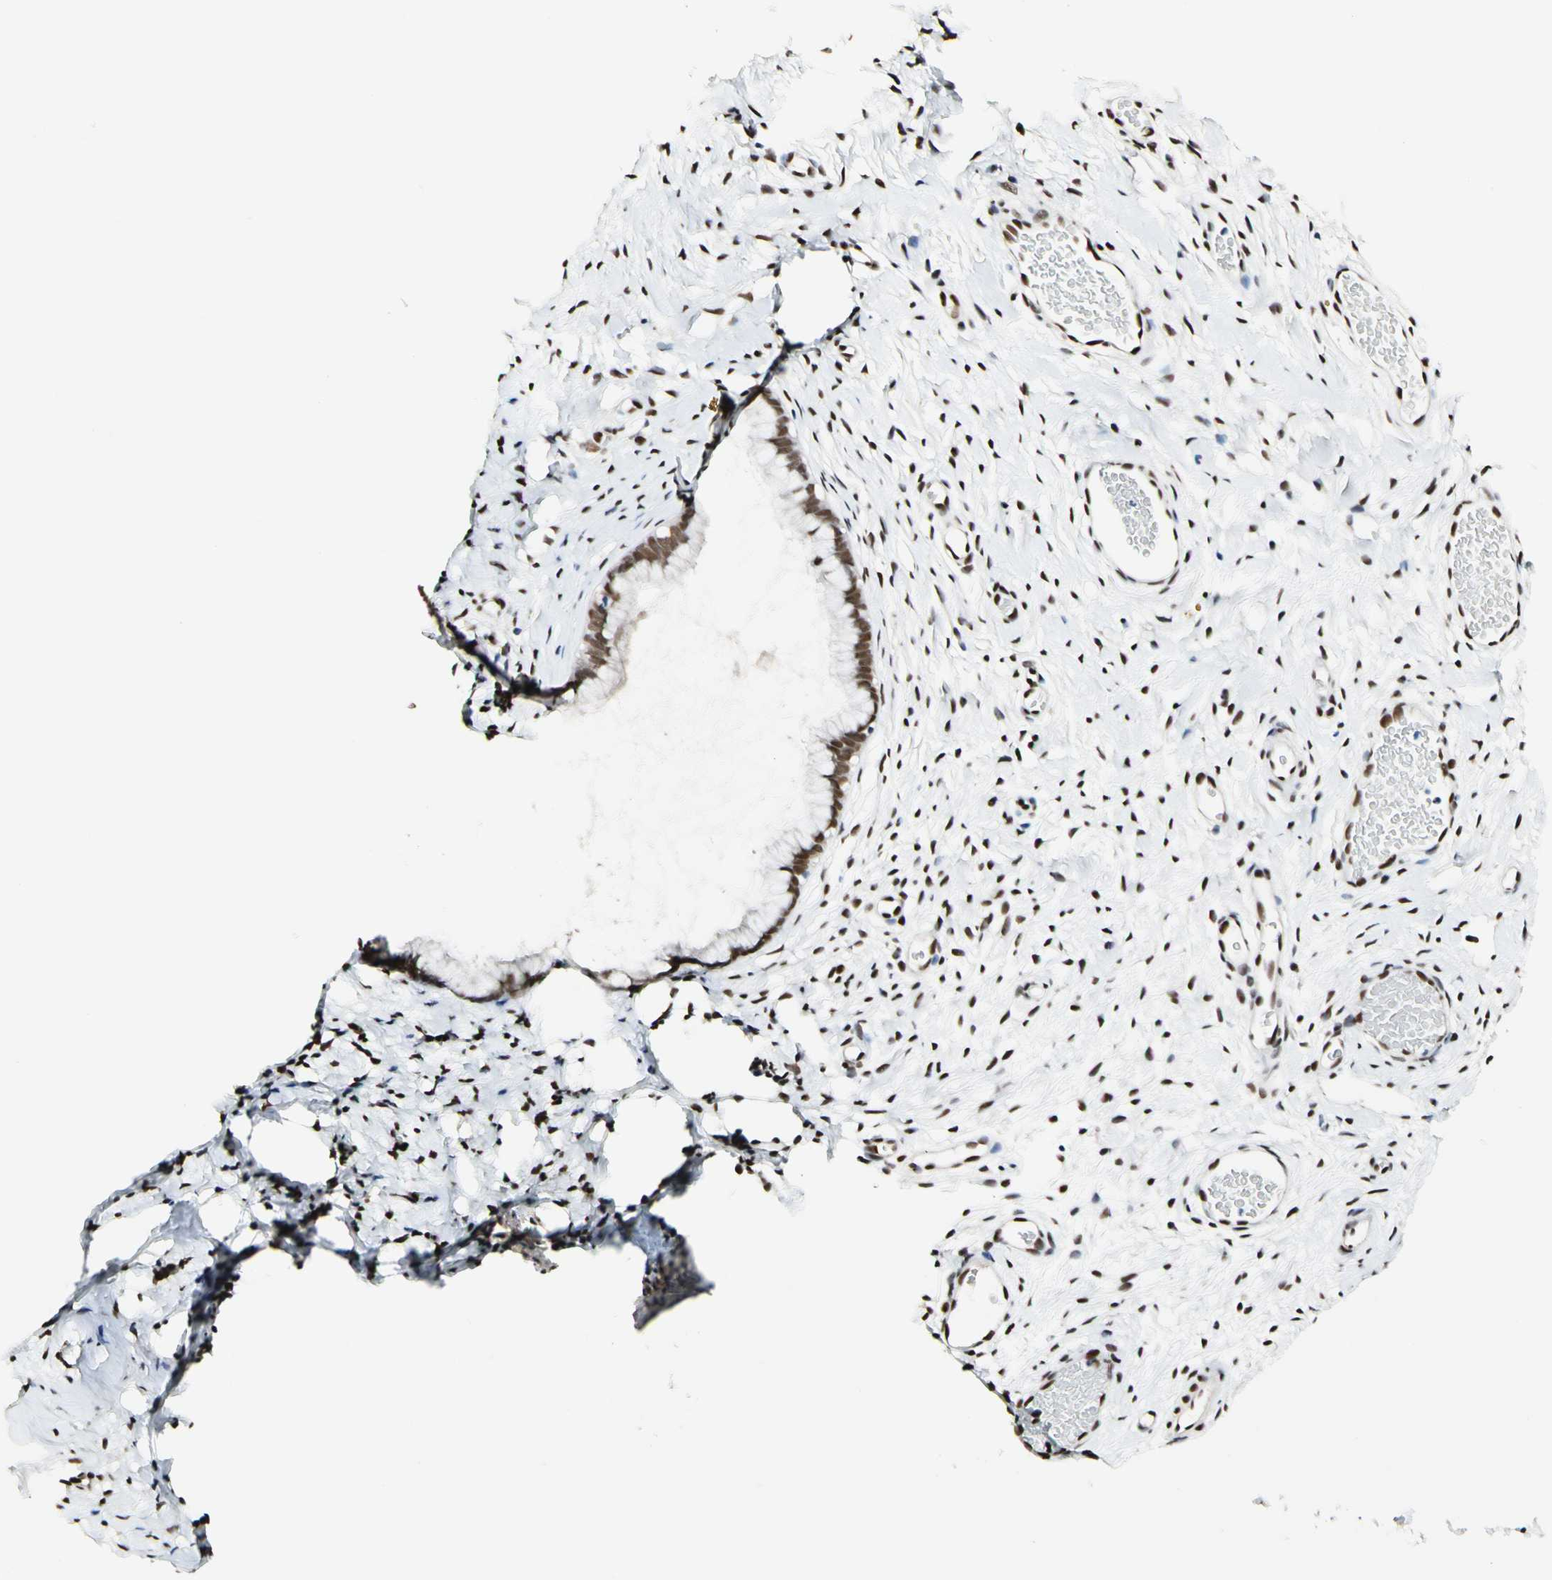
{"staining": {"intensity": "moderate", "quantity": ">75%", "location": "nuclear"}, "tissue": "cervix", "cell_type": "Glandular cells", "image_type": "normal", "snomed": [{"axis": "morphology", "description": "Normal tissue, NOS"}, {"axis": "topography", "description": "Cervix"}], "caption": "Immunohistochemistry image of unremarkable cervix: human cervix stained using immunohistochemistry (IHC) reveals medium levels of moderate protein expression localized specifically in the nuclear of glandular cells, appearing as a nuclear brown color.", "gene": "NFIA", "patient": {"sex": "female", "age": 65}}